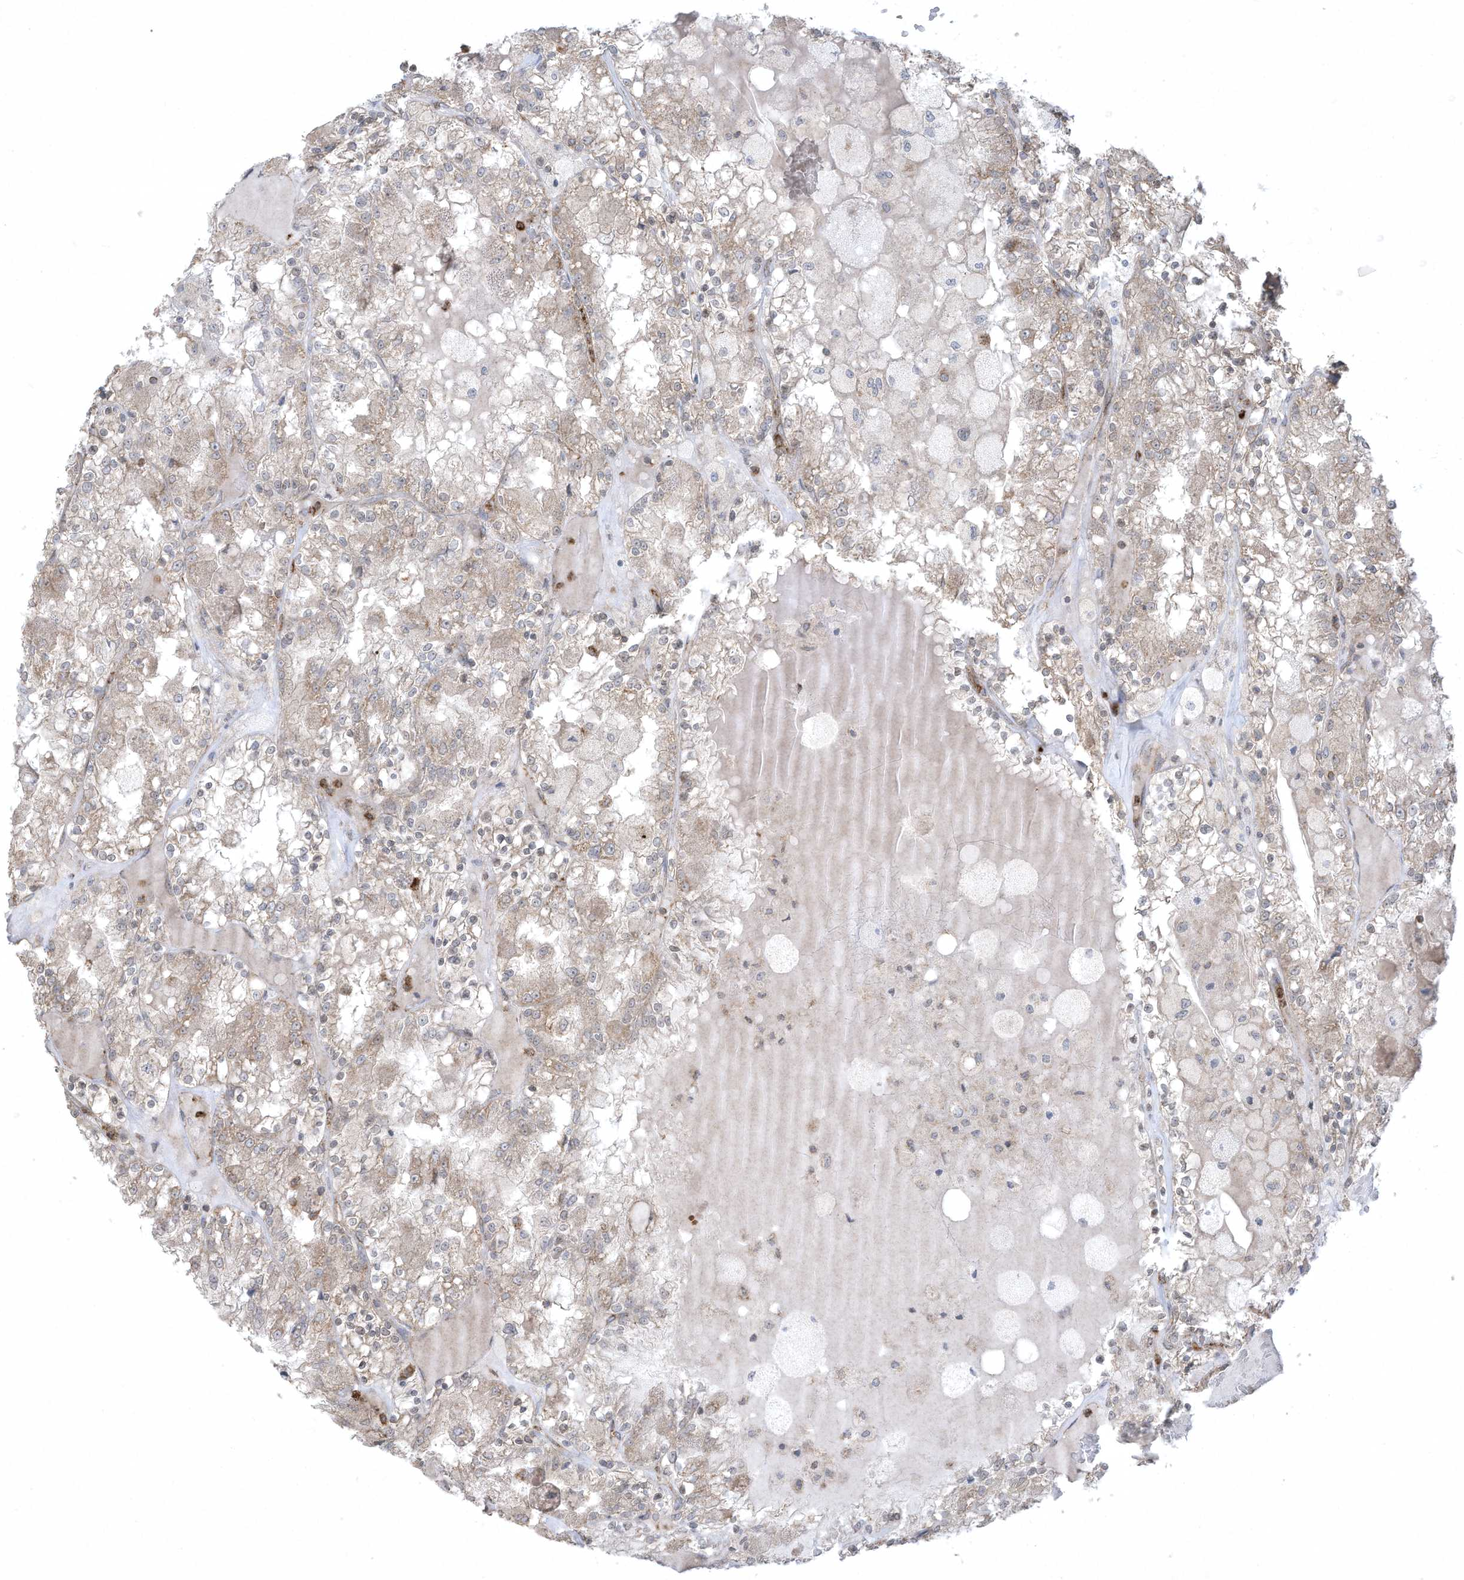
{"staining": {"intensity": "weak", "quantity": "25%-75%", "location": "cytoplasmic/membranous"}, "tissue": "renal cancer", "cell_type": "Tumor cells", "image_type": "cancer", "snomed": [{"axis": "morphology", "description": "Adenocarcinoma, NOS"}, {"axis": "topography", "description": "Kidney"}], "caption": "There is low levels of weak cytoplasmic/membranous expression in tumor cells of adenocarcinoma (renal), as demonstrated by immunohistochemical staining (brown color).", "gene": "CHRNA4", "patient": {"sex": "female", "age": 56}}